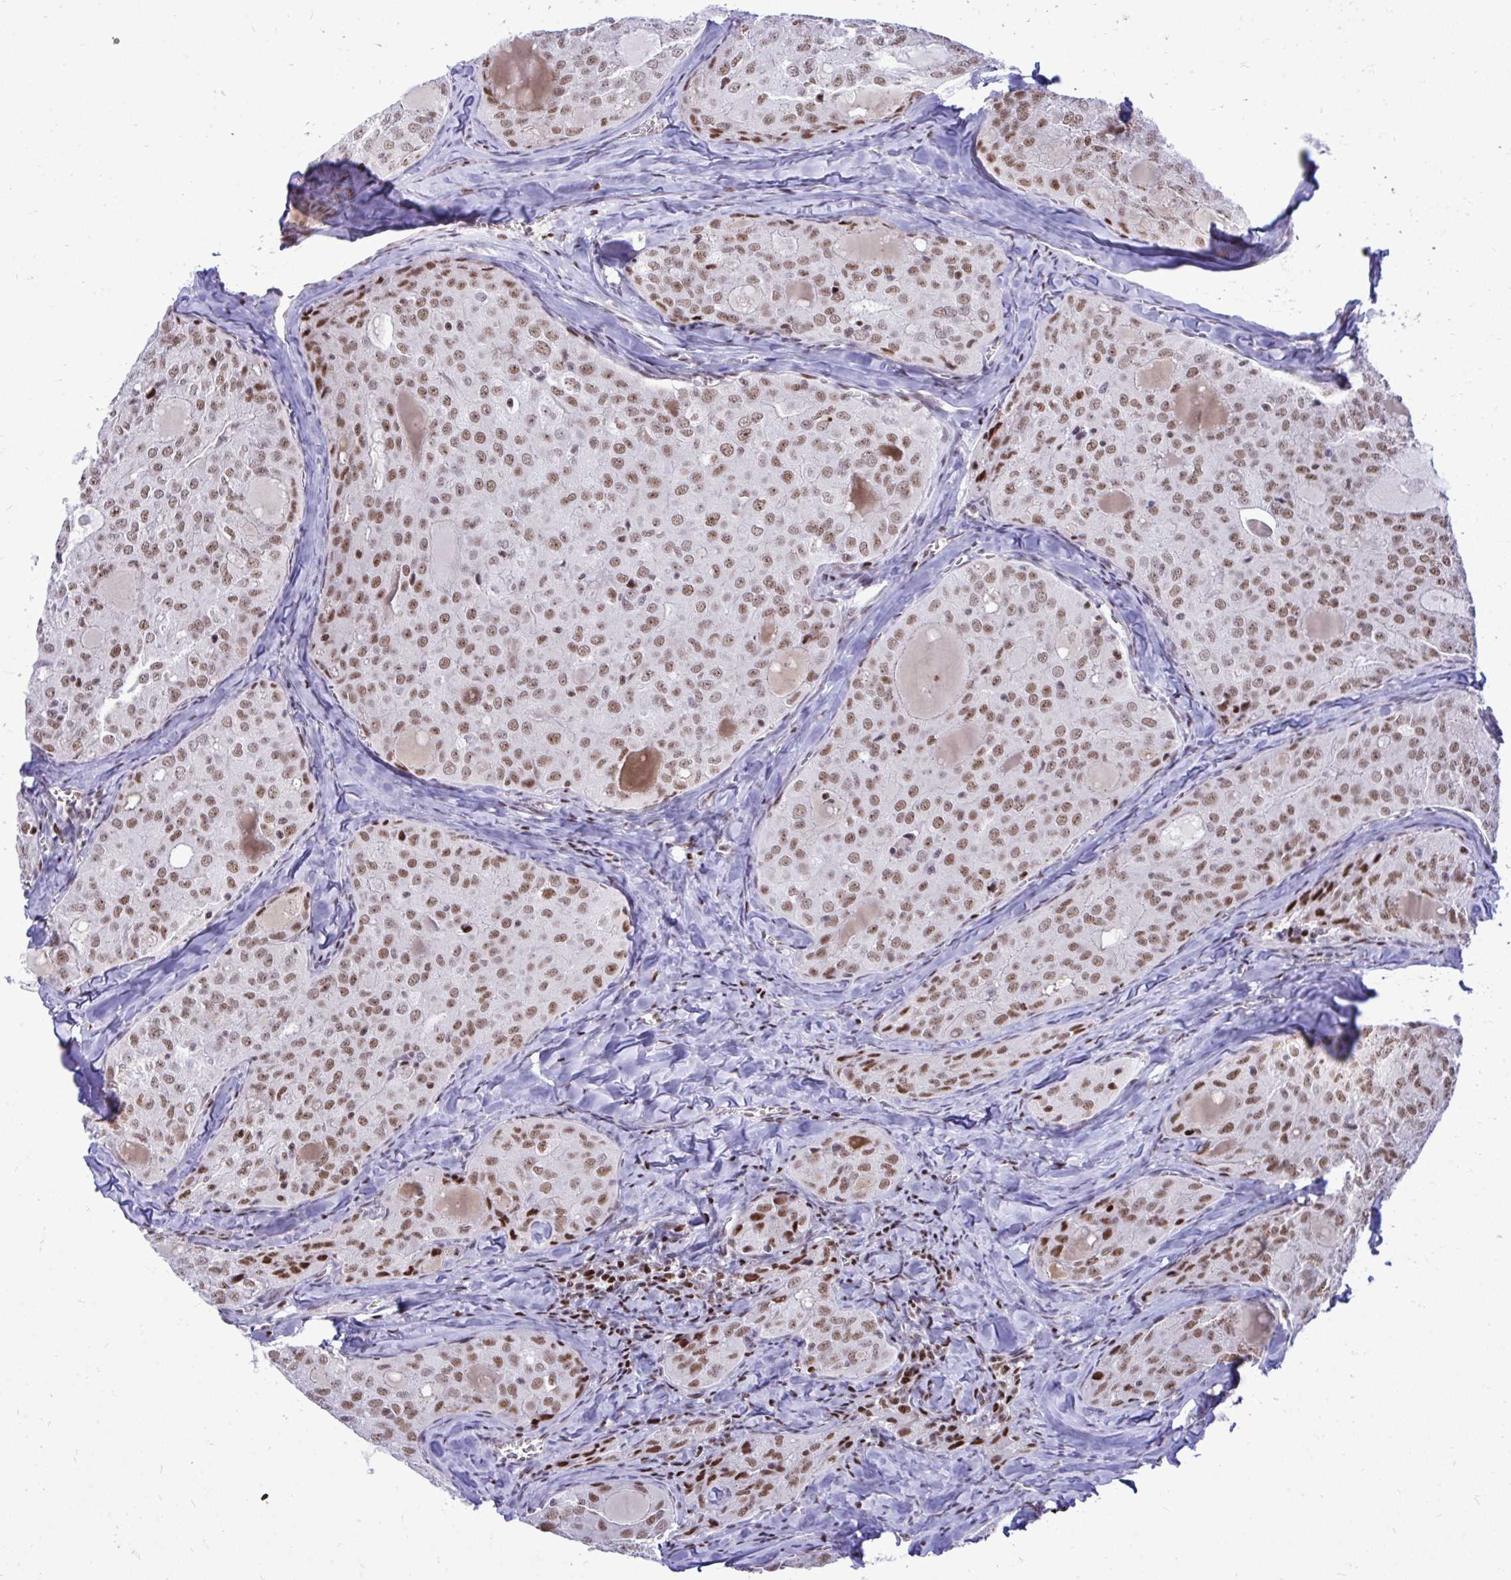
{"staining": {"intensity": "moderate", "quantity": ">75%", "location": "nuclear"}, "tissue": "thyroid cancer", "cell_type": "Tumor cells", "image_type": "cancer", "snomed": [{"axis": "morphology", "description": "Follicular adenoma carcinoma, NOS"}, {"axis": "topography", "description": "Thyroid gland"}], "caption": "Immunohistochemical staining of human follicular adenoma carcinoma (thyroid) reveals medium levels of moderate nuclear expression in approximately >75% of tumor cells.", "gene": "C14orf39", "patient": {"sex": "male", "age": 75}}